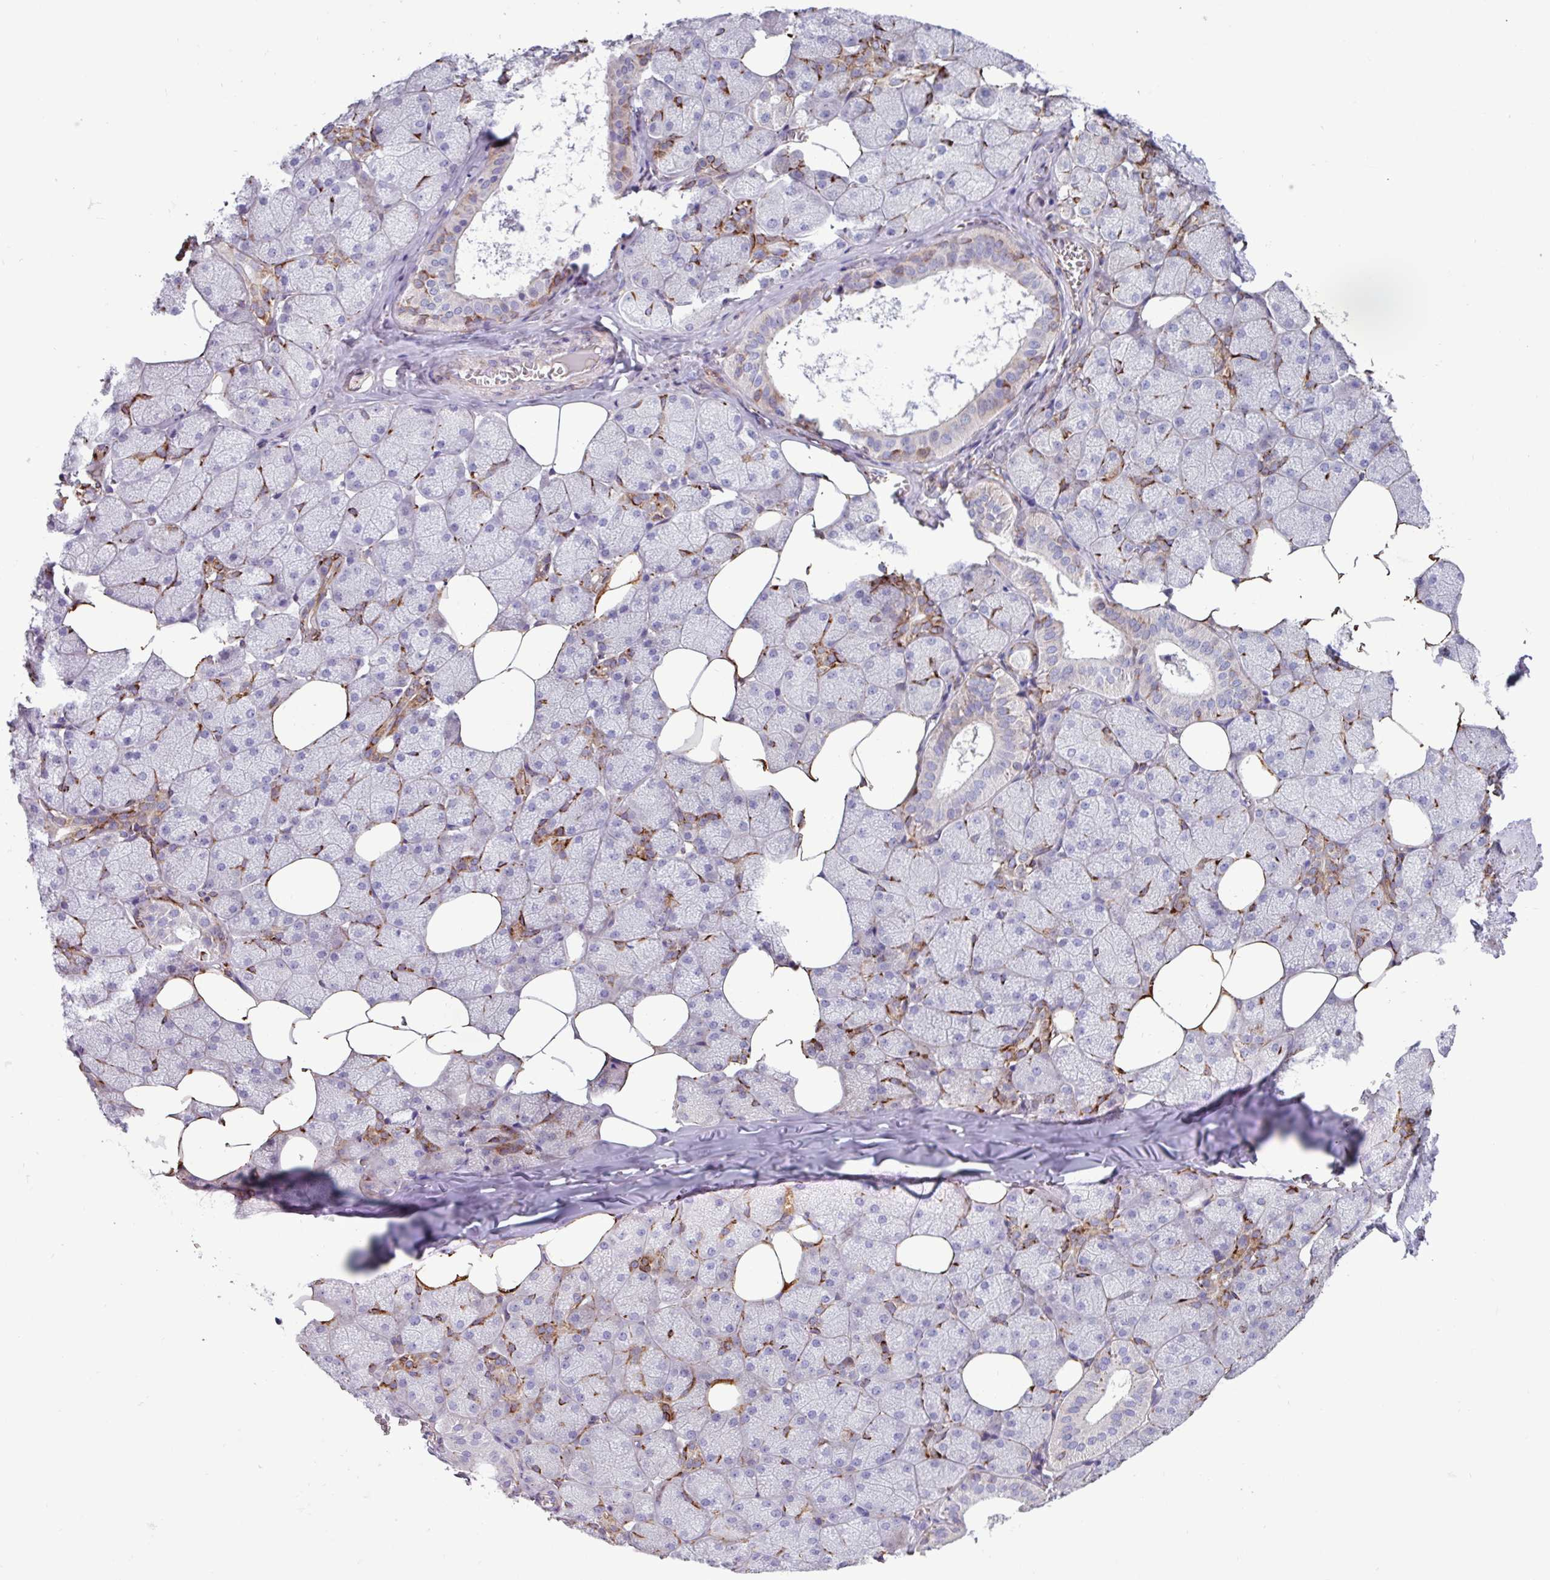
{"staining": {"intensity": "strong", "quantity": "<25%", "location": "cytoplasmic/membranous"}, "tissue": "salivary gland", "cell_type": "Glandular cells", "image_type": "normal", "snomed": [{"axis": "morphology", "description": "Normal tissue, NOS"}, {"axis": "topography", "description": "Salivary gland"}, {"axis": "topography", "description": "Peripheral nerve tissue"}], "caption": "Strong cytoplasmic/membranous protein staining is seen in approximately <25% of glandular cells in salivary gland.", "gene": "PPP1R35", "patient": {"sex": "male", "age": 38}}